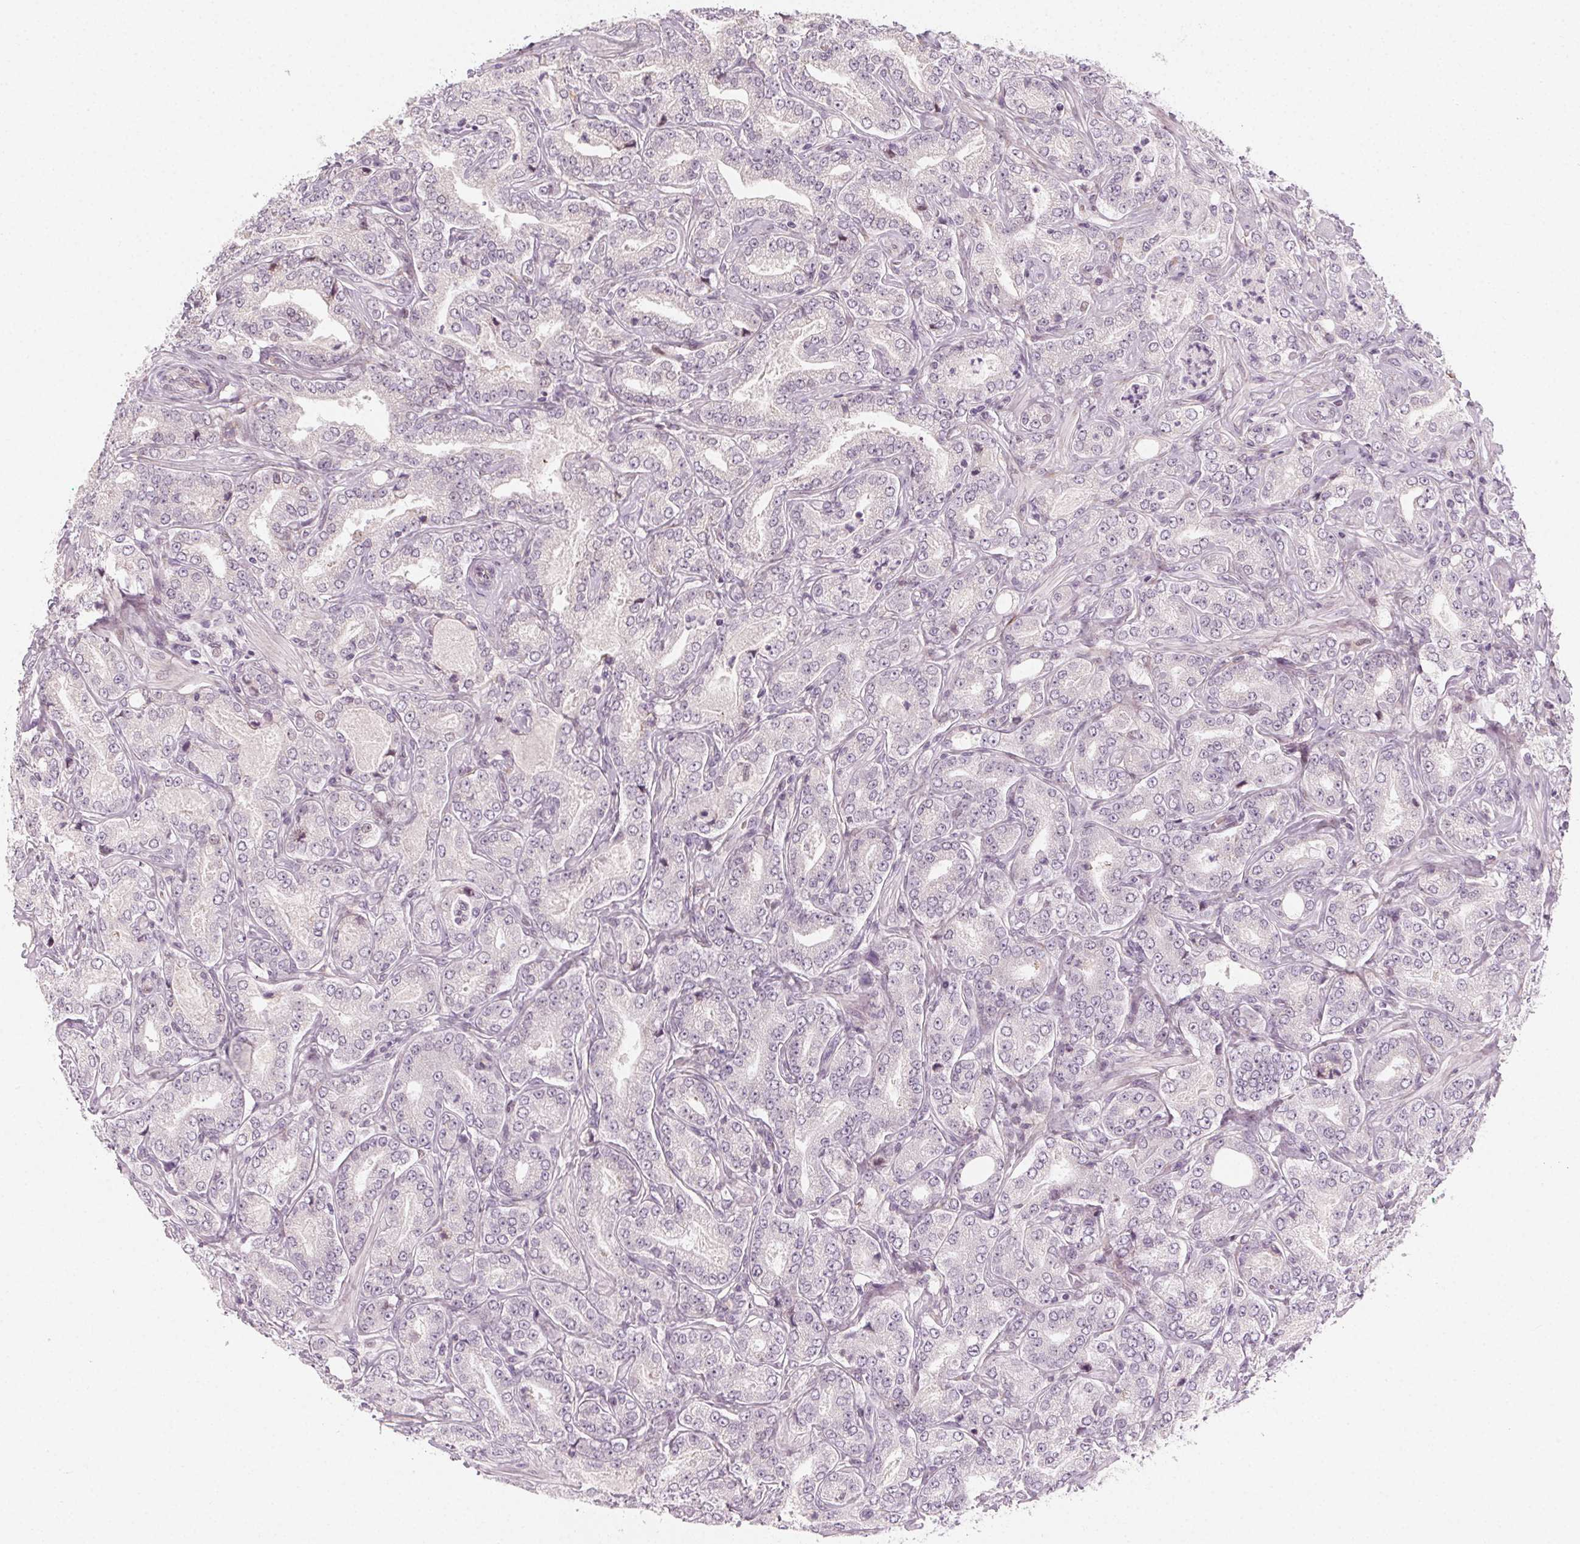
{"staining": {"intensity": "negative", "quantity": "none", "location": "none"}, "tissue": "prostate cancer", "cell_type": "Tumor cells", "image_type": "cancer", "snomed": [{"axis": "morphology", "description": "Adenocarcinoma, NOS"}, {"axis": "topography", "description": "Prostate"}], "caption": "Tumor cells are negative for brown protein staining in prostate cancer (adenocarcinoma).", "gene": "CCDC96", "patient": {"sex": "male", "age": 64}}